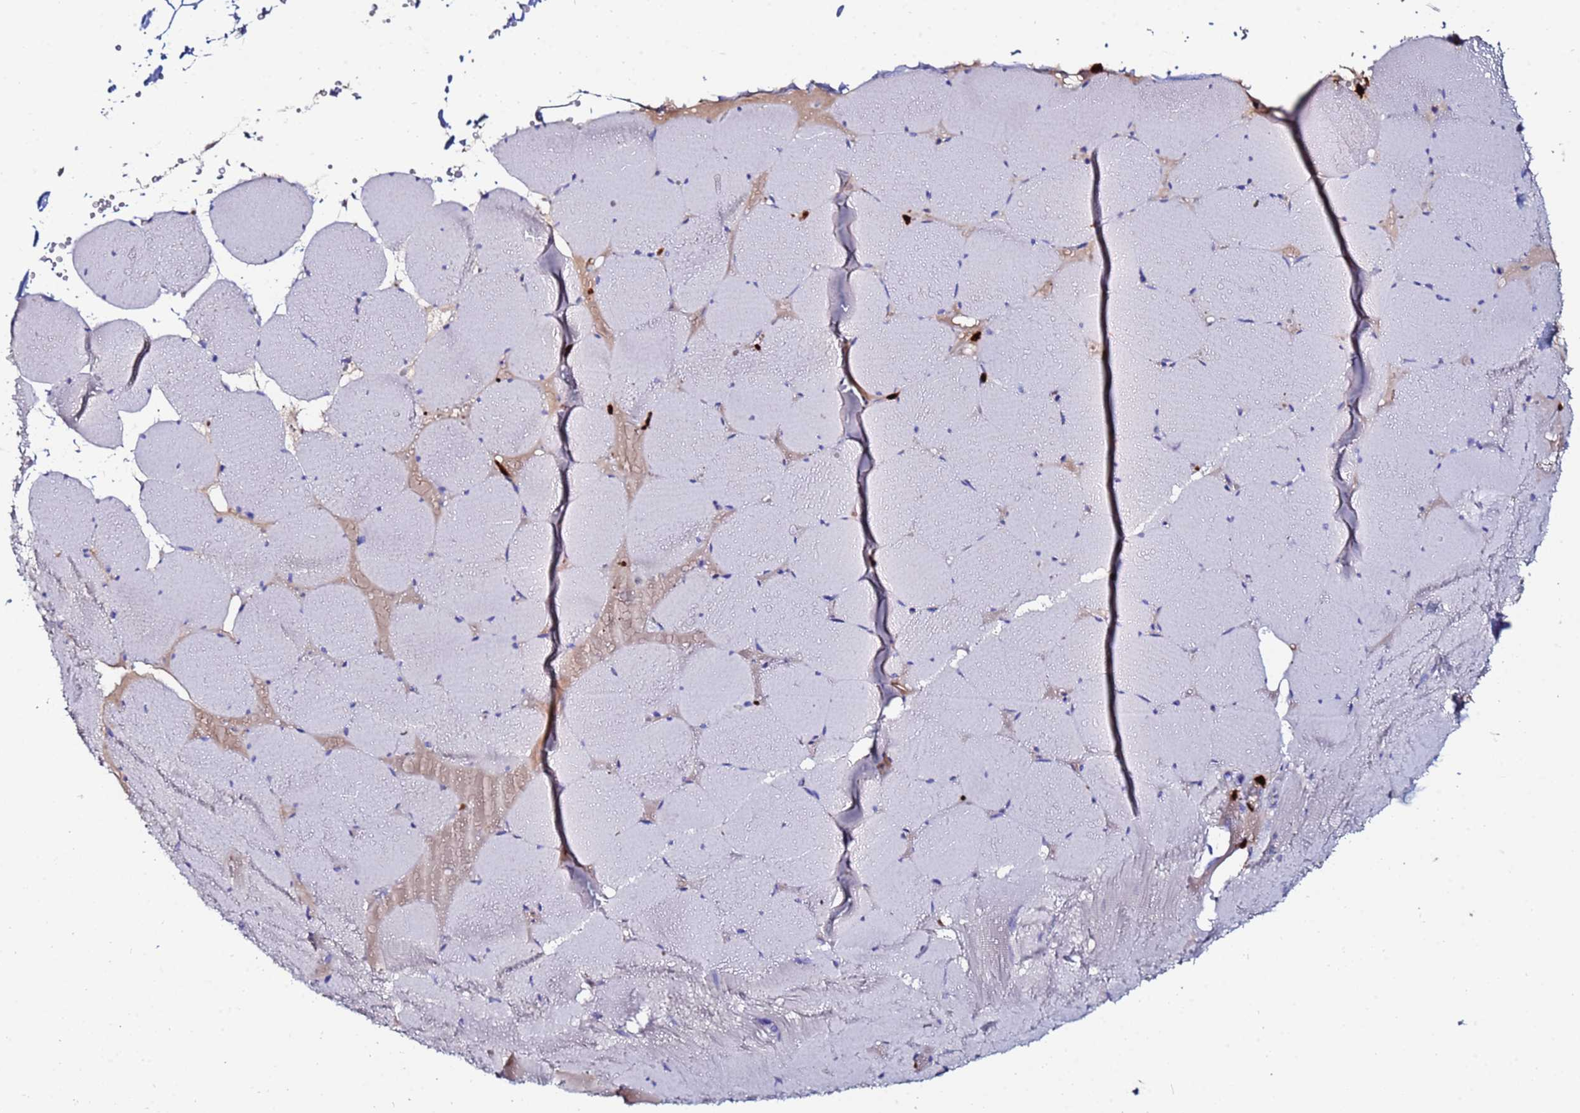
{"staining": {"intensity": "negative", "quantity": "none", "location": "none"}, "tissue": "skeletal muscle", "cell_type": "Myocytes", "image_type": "normal", "snomed": [{"axis": "morphology", "description": "Normal tissue, NOS"}, {"axis": "topography", "description": "Skeletal muscle"}, {"axis": "topography", "description": "Head-Neck"}], "caption": "Myocytes are negative for protein expression in unremarkable human skeletal muscle. (DAB immunohistochemistry, high magnification).", "gene": "TUBAL3", "patient": {"sex": "male", "age": 66}}